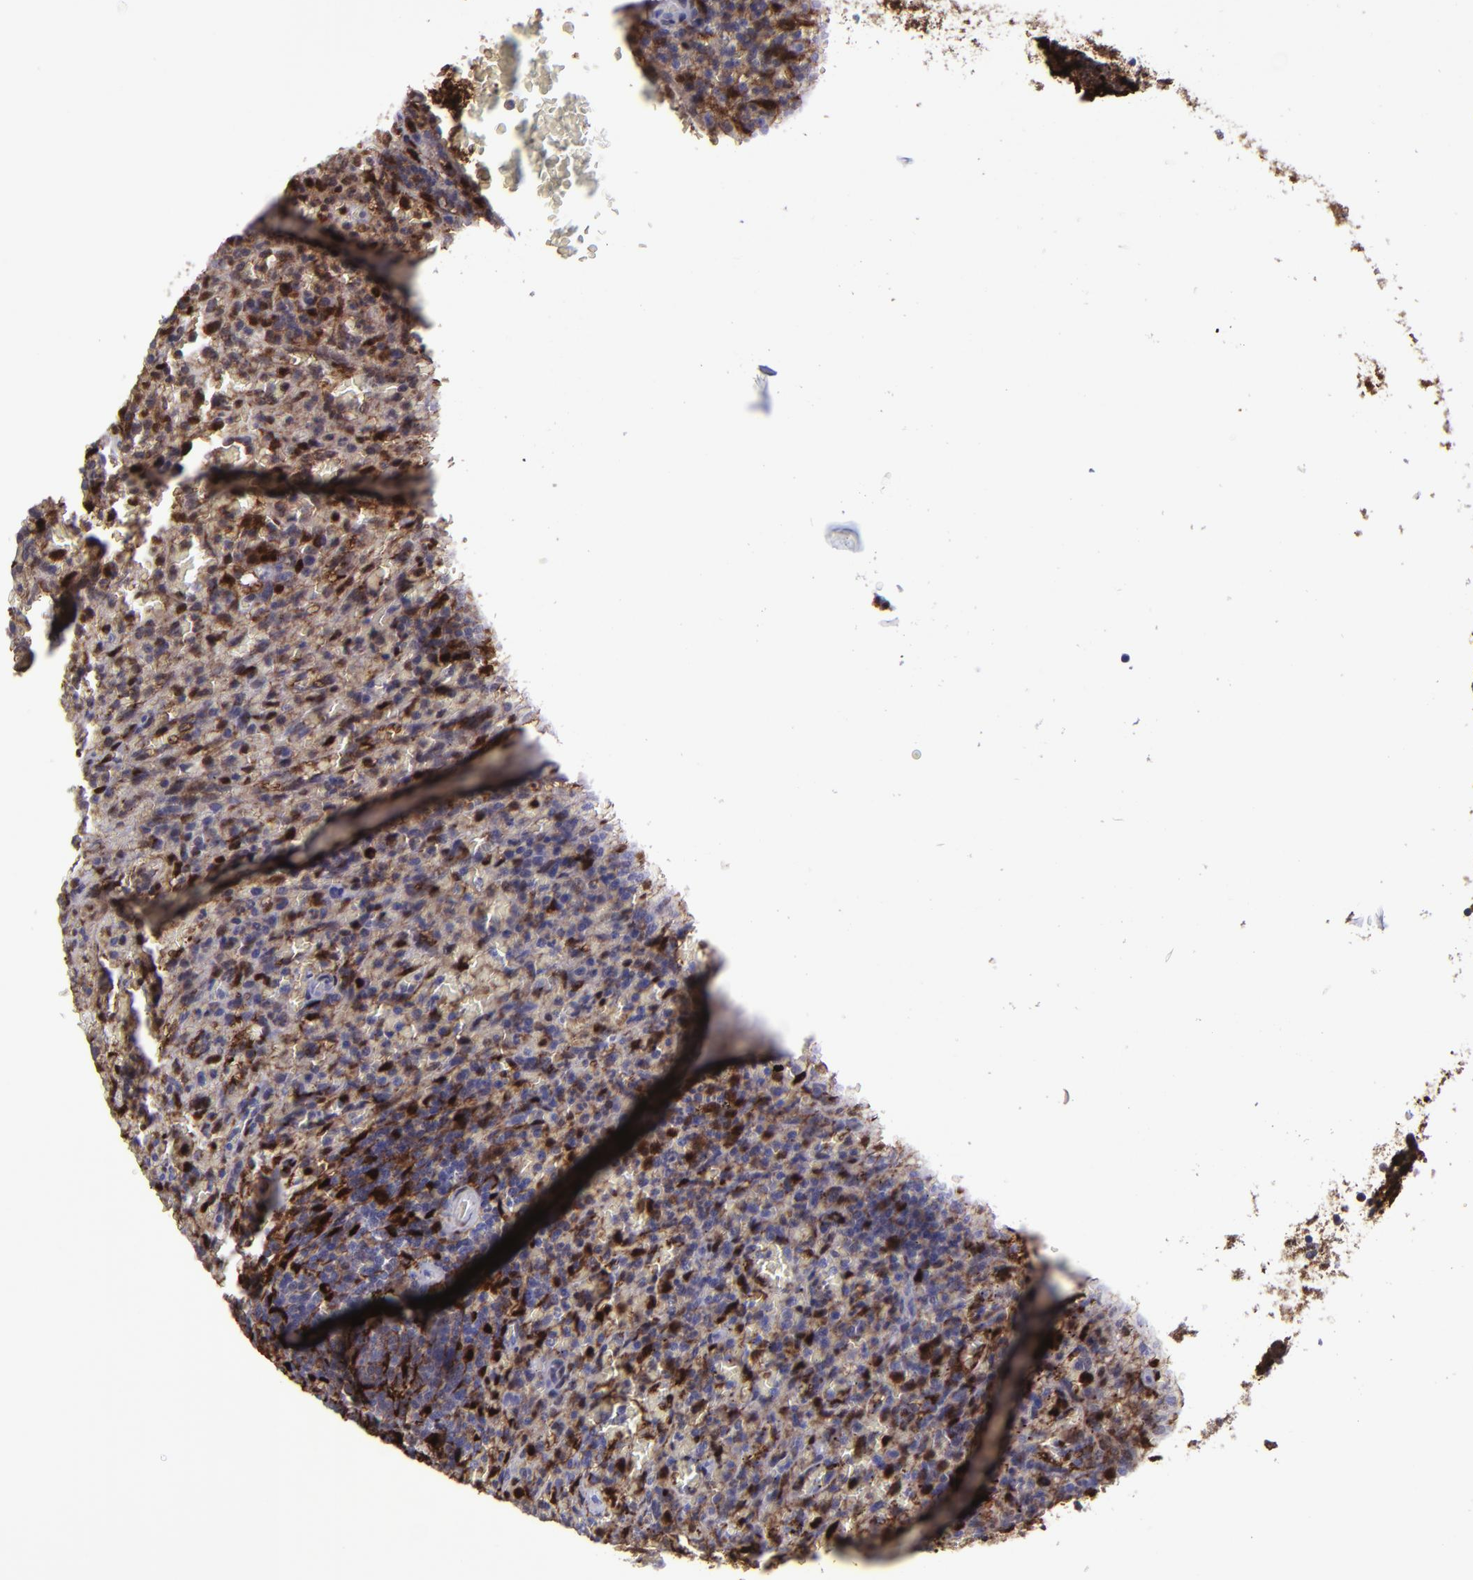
{"staining": {"intensity": "strong", "quantity": ">75%", "location": "cytoplasmic/membranous,nuclear"}, "tissue": "lymphoma", "cell_type": "Tumor cells", "image_type": "cancer", "snomed": [{"axis": "morphology", "description": "Malignant lymphoma, non-Hodgkin's type, Low grade"}, {"axis": "topography", "description": "Spleen"}], "caption": "Immunohistochemical staining of lymphoma shows high levels of strong cytoplasmic/membranous and nuclear protein positivity in about >75% of tumor cells.", "gene": "TYMP", "patient": {"sex": "female", "age": 64}}